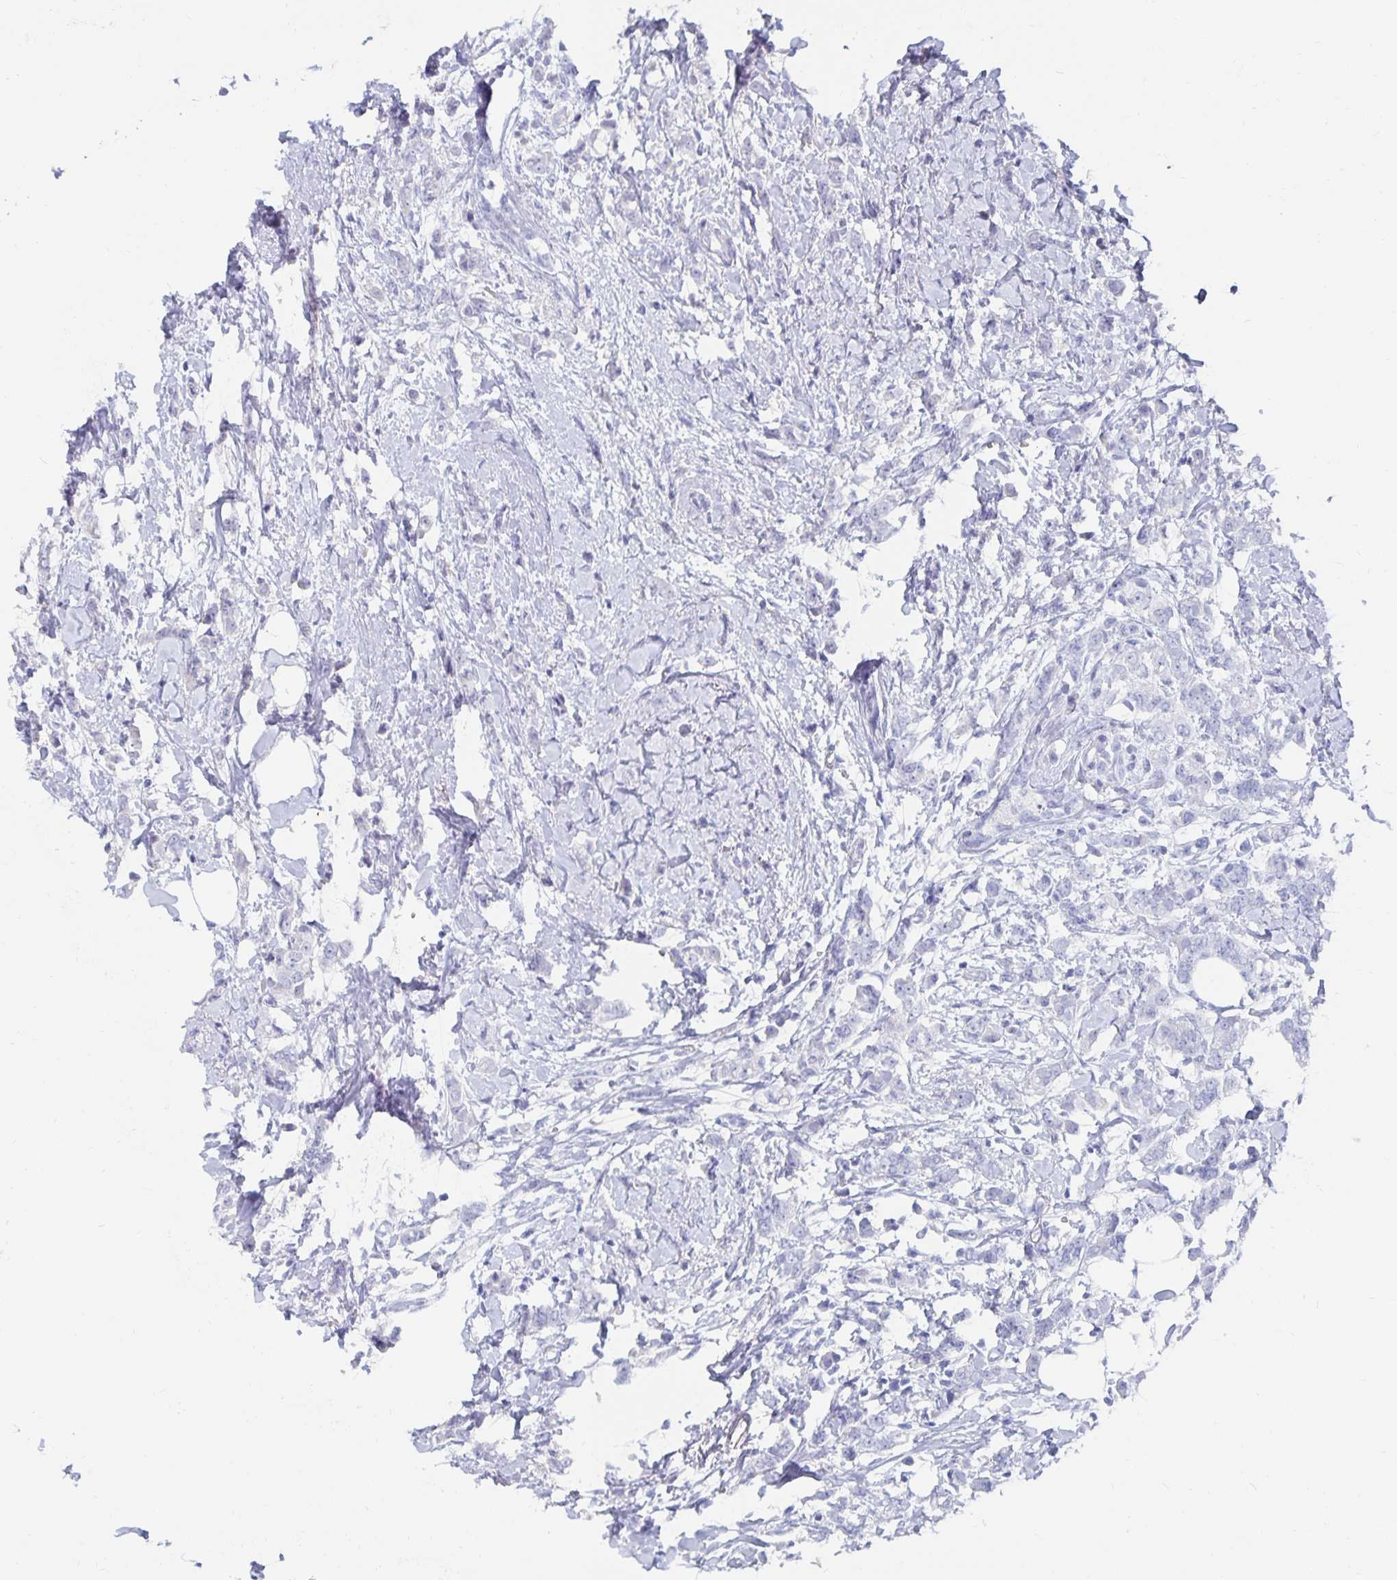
{"staining": {"intensity": "negative", "quantity": "none", "location": "none"}, "tissue": "breast cancer", "cell_type": "Tumor cells", "image_type": "cancer", "snomed": [{"axis": "morphology", "description": "Duct carcinoma"}, {"axis": "topography", "description": "Breast"}], "caption": "Tumor cells show no significant positivity in breast cancer (invasive ductal carcinoma).", "gene": "CFAP69", "patient": {"sex": "female", "age": 40}}